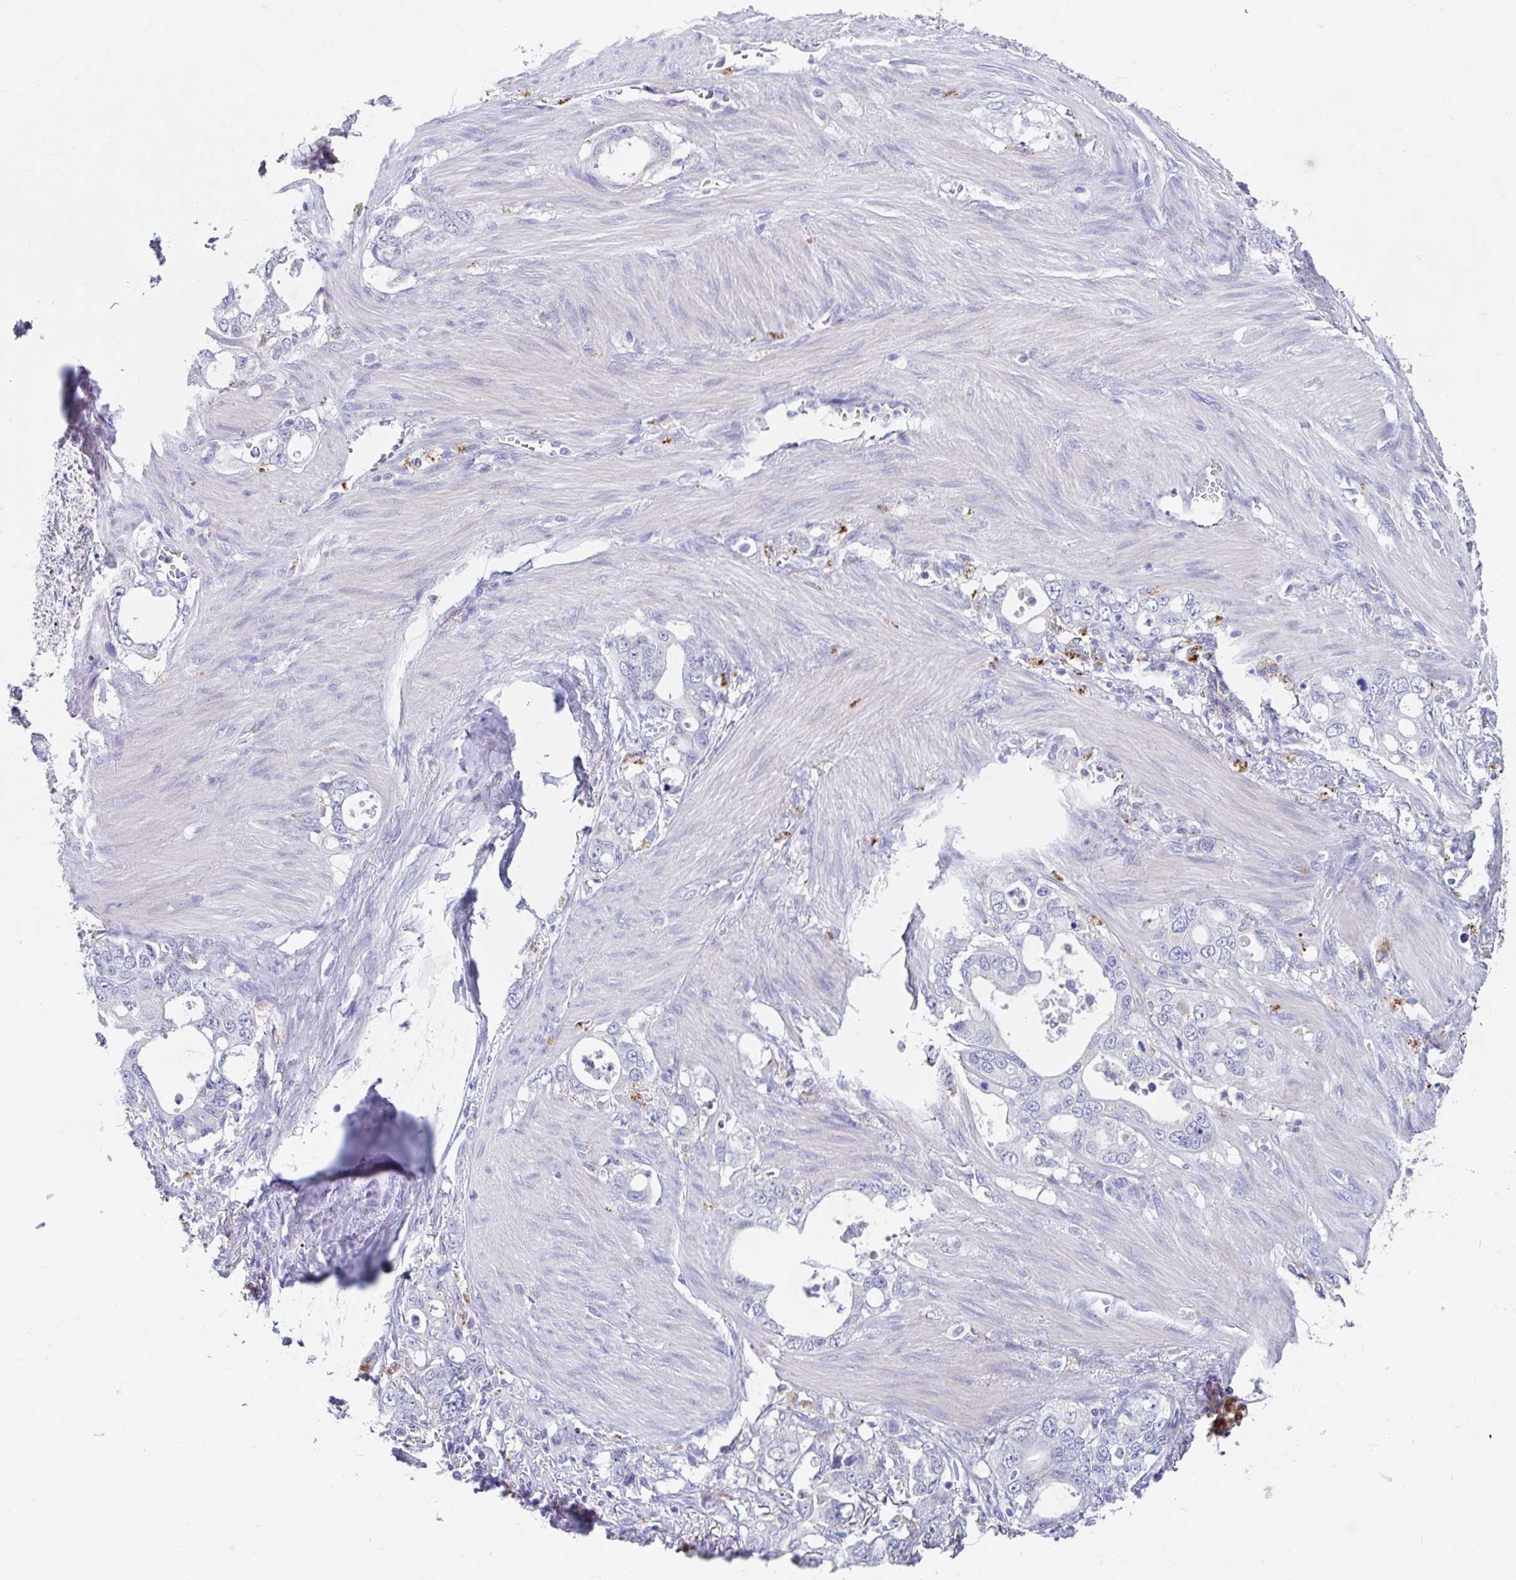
{"staining": {"intensity": "moderate", "quantity": "<25%", "location": "cytoplasmic/membranous"}, "tissue": "stomach cancer", "cell_type": "Tumor cells", "image_type": "cancer", "snomed": [{"axis": "morphology", "description": "Adenocarcinoma, NOS"}, {"axis": "topography", "description": "Stomach, upper"}], "caption": "About <25% of tumor cells in human stomach cancer (adenocarcinoma) demonstrate moderate cytoplasmic/membranous protein expression as visualized by brown immunohistochemical staining.", "gene": "ZNF33A", "patient": {"sex": "male", "age": 74}}